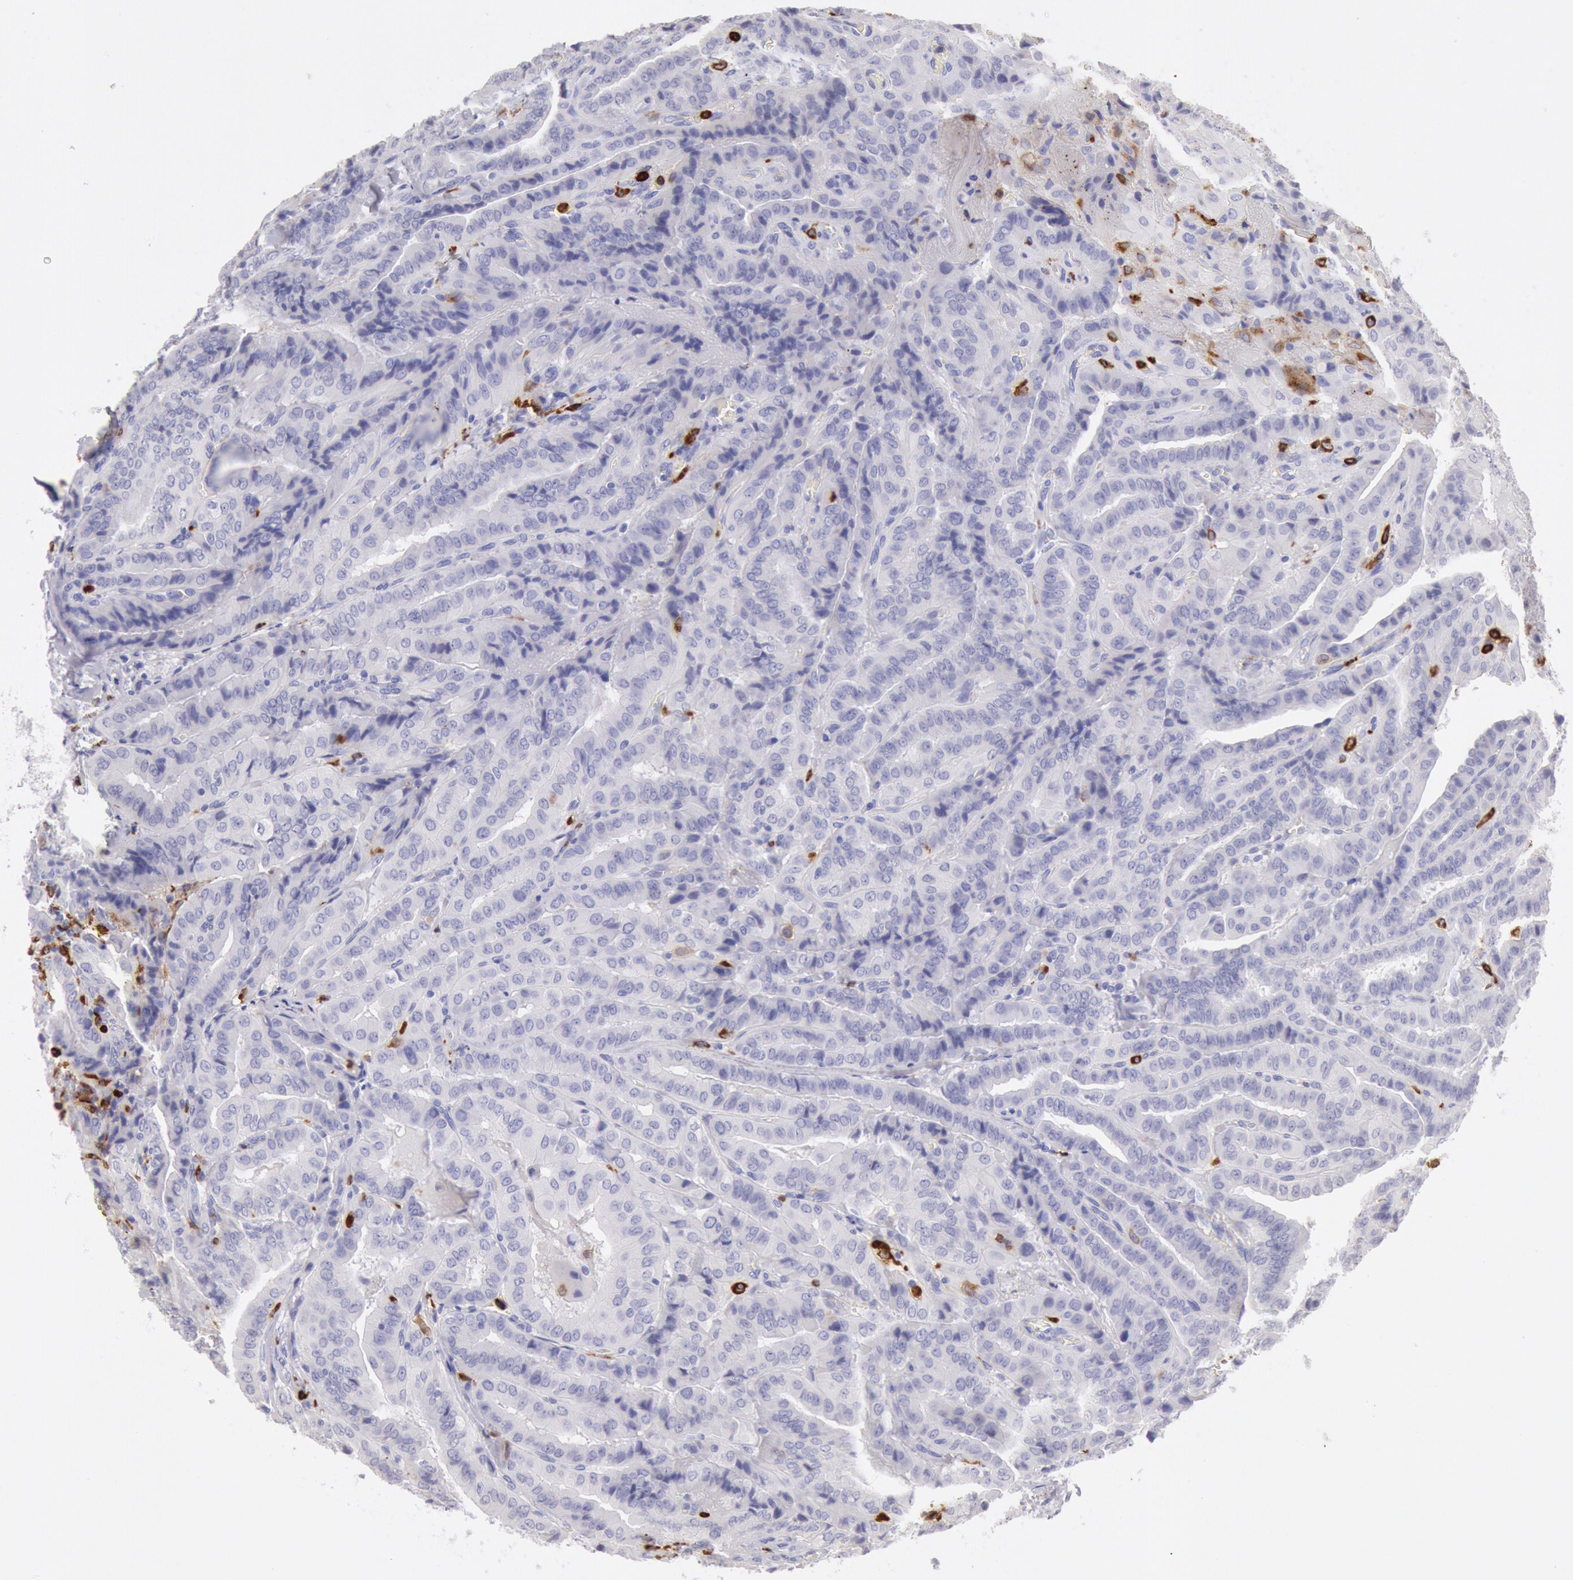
{"staining": {"intensity": "negative", "quantity": "none", "location": "none"}, "tissue": "thyroid cancer", "cell_type": "Tumor cells", "image_type": "cancer", "snomed": [{"axis": "morphology", "description": "Papillary adenocarcinoma, NOS"}, {"axis": "topography", "description": "Thyroid gland"}], "caption": "The image shows no significant positivity in tumor cells of thyroid papillary adenocarcinoma.", "gene": "FCN1", "patient": {"sex": "female", "age": 71}}